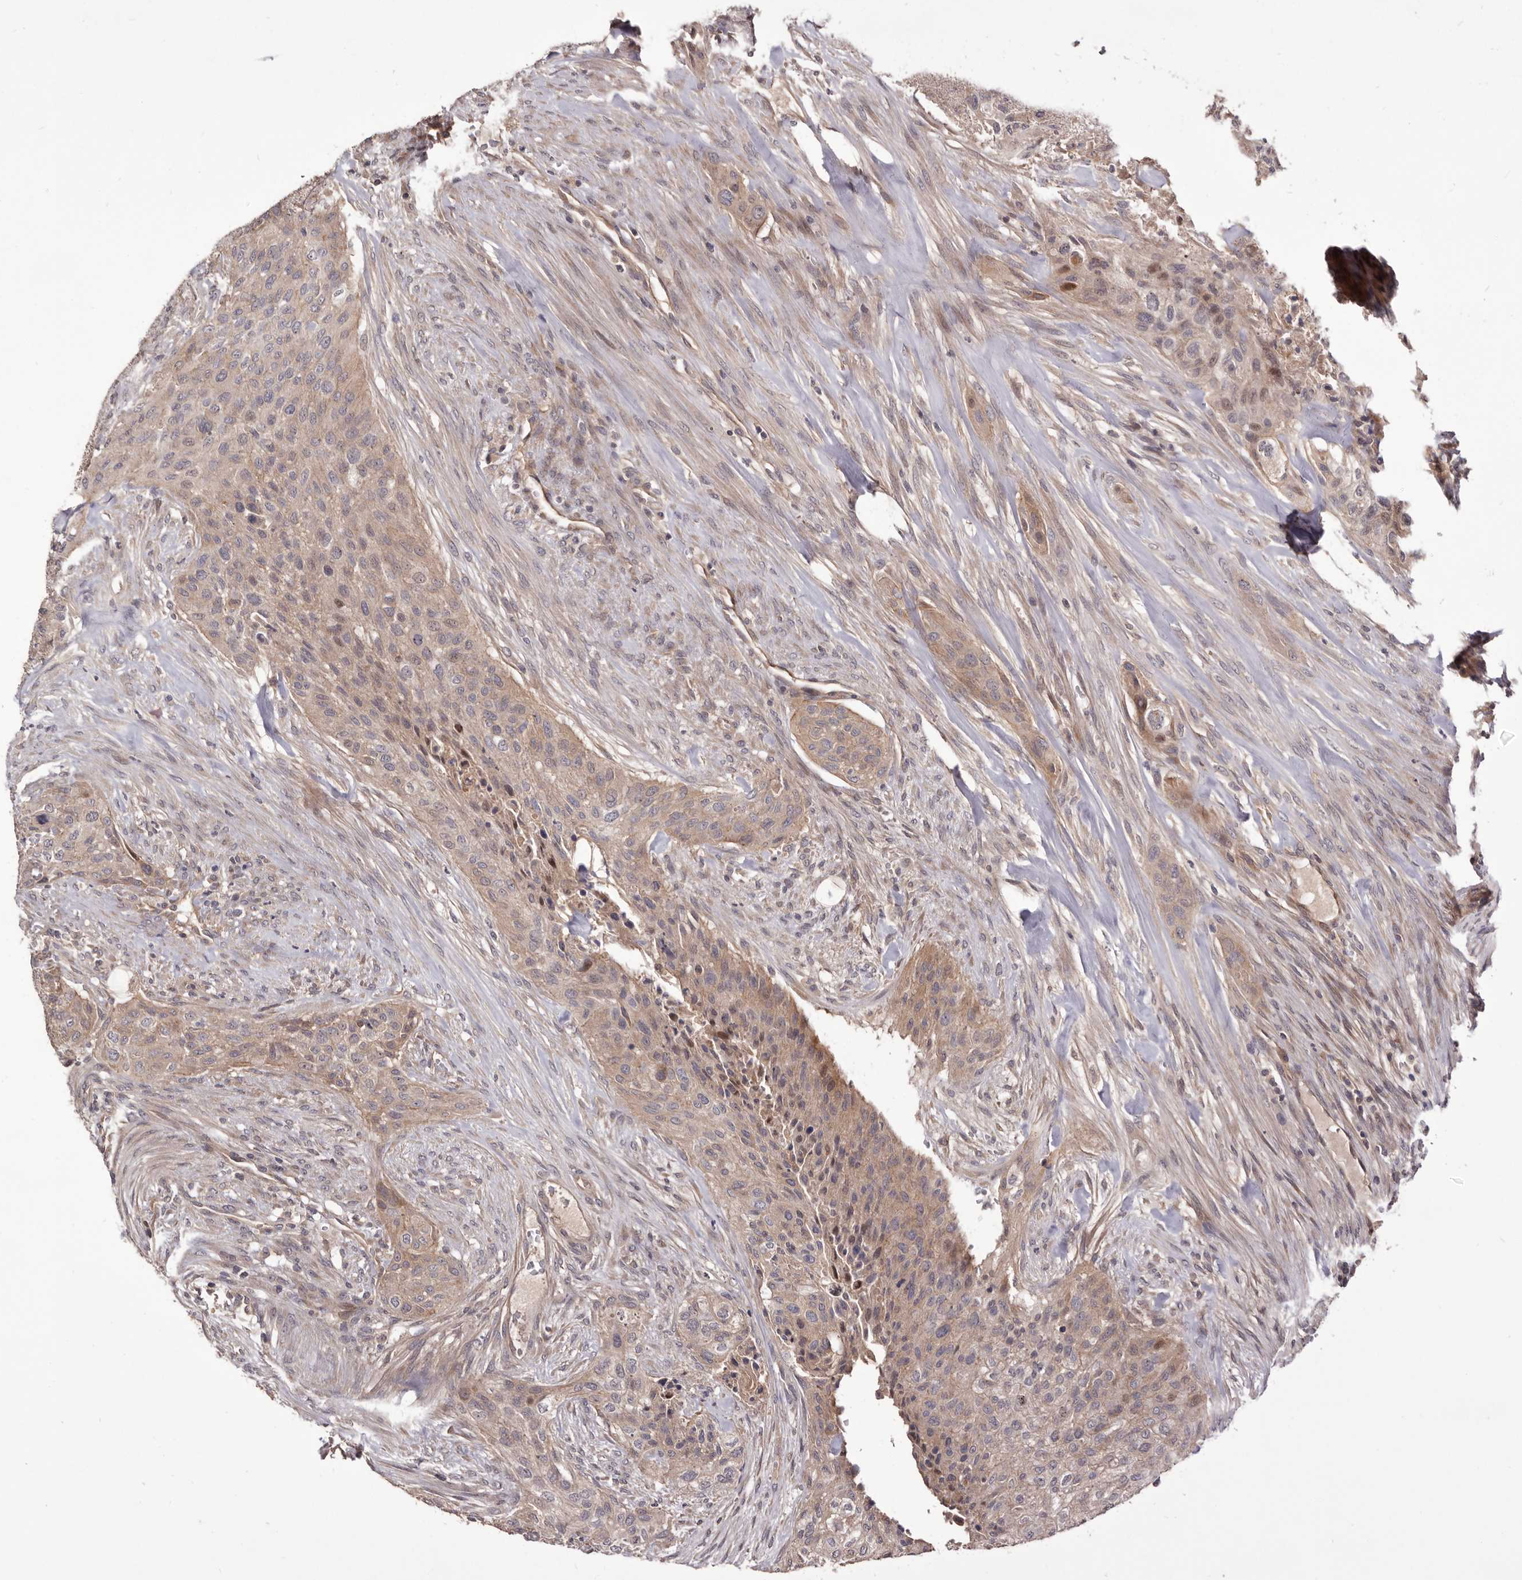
{"staining": {"intensity": "weak", "quantity": ">75%", "location": "cytoplasmic/membranous"}, "tissue": "urothelial cancer", "cell_type": "Tumor cells", "image_type": "cancer", "snomed": [{"axis": "morphology", "description": "Urothelial carcinoma, High grade"}, {"axis": "topography", "description": "Urinary bladder"}], "caption": "The photomicrograph demonstrates immunohistochemical staining of high-grade urothelial carcinoma. There is weak cytoplasmic/membranous expression is identified in approximately >75% of tumor cells.", "gene": "DOP1A", "patient": {"sex": "male", "age": 35}}